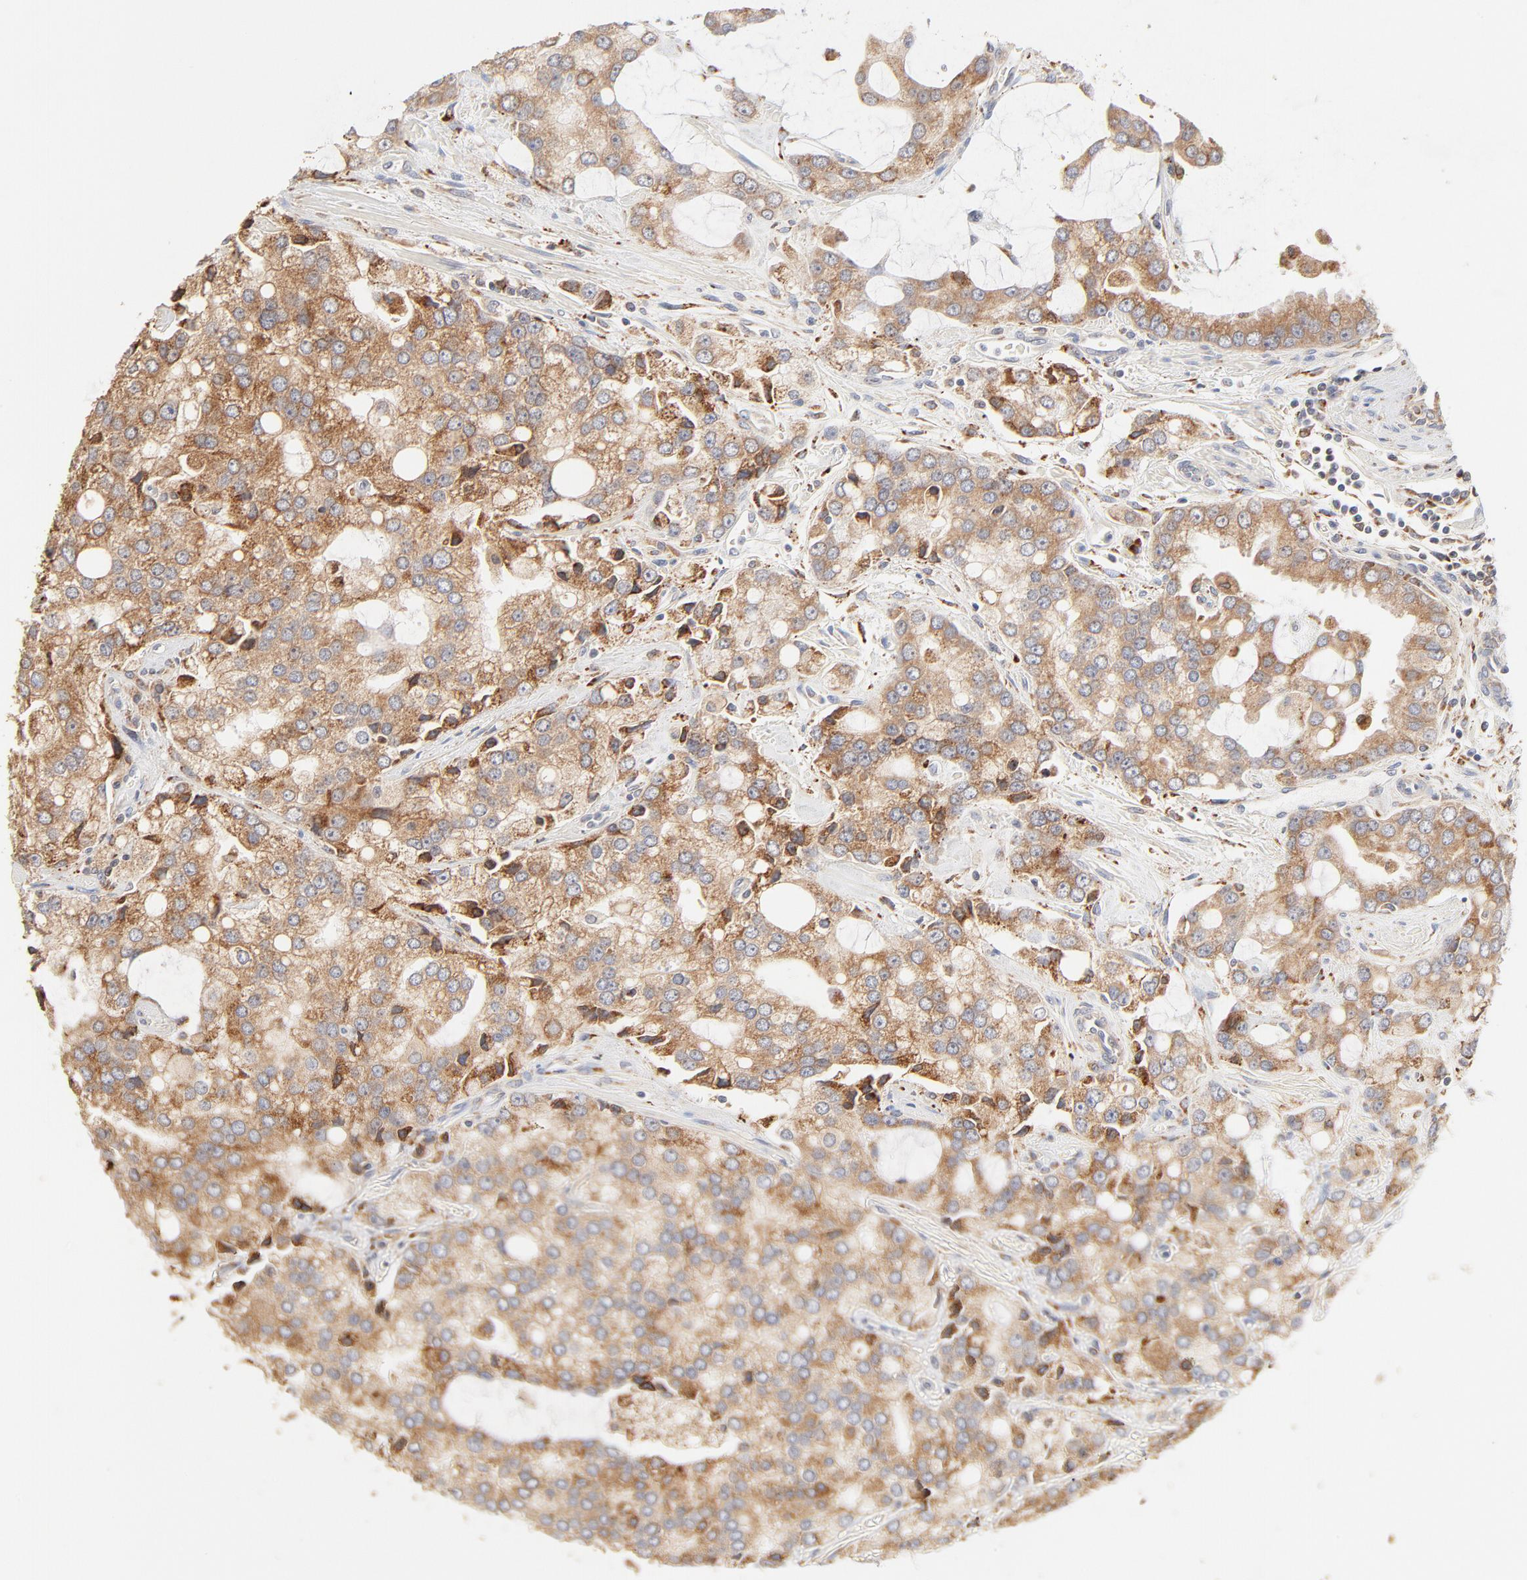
{"staining": {"intensity": "moderate", "quantity": ">75%", "location": "cytoplasmic/membranous"}, "tissue": "prostate cancer", "cell_type": "Tumor cells", "image_type": "cancer", "snomed": [{"axis": "morphology", "description": "Adenocarcinoma, High grade"}, {"axis": "topography", "description": "Prostate"}], "caption": "About >75% of tumor cells in human prostate cancer show moderate cytoplasmic/membranous protein positivity as visualized by brown immunohistochemical staining.", "gene": "PARP12", "patient": {"sex": "male", "age": 67}}